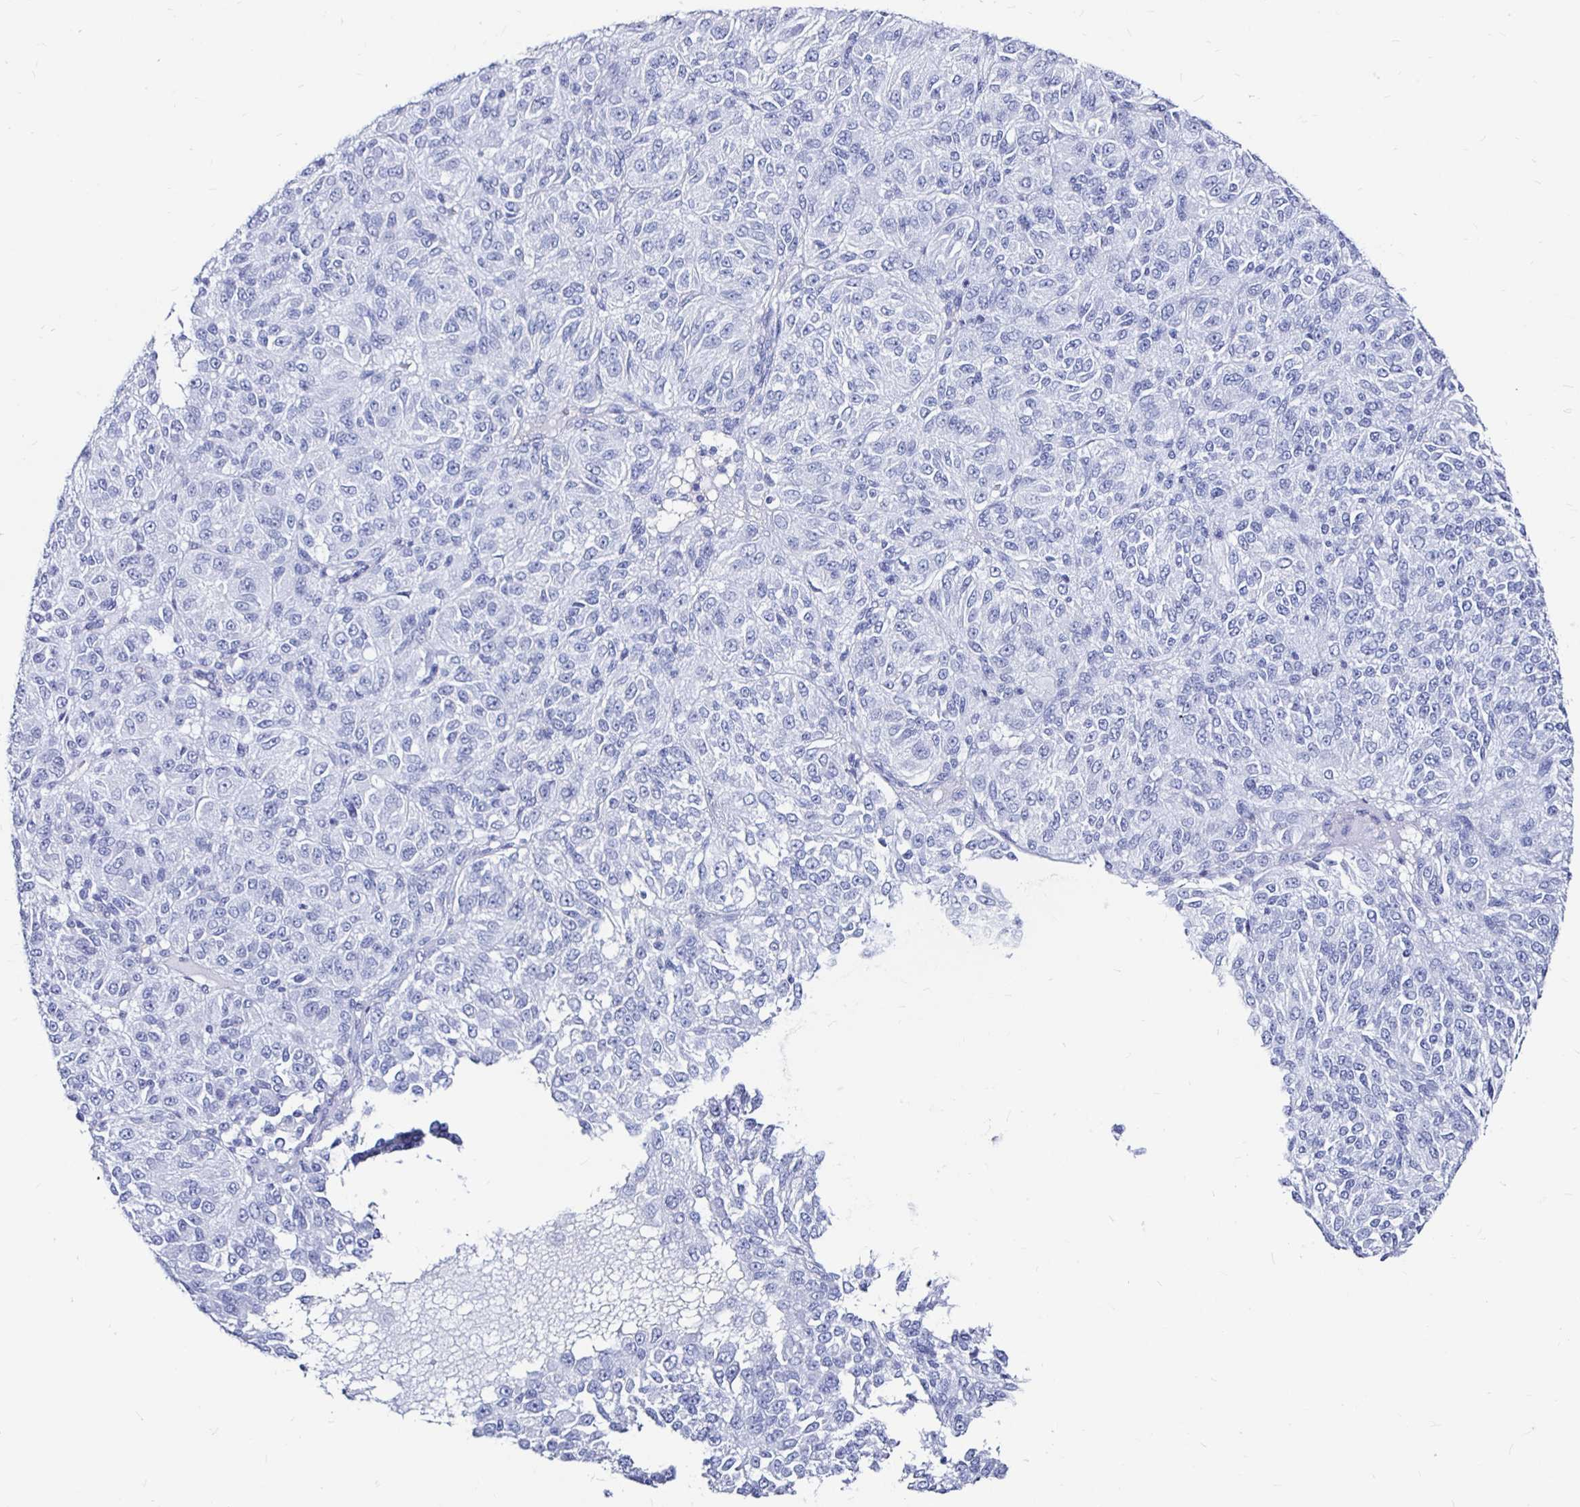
{"staining": {"intensity": "negative", "quantity": "none", "location": "none"}, "tissue": "melanoma", "cell_type": "Tumor cells", "image_type": "cancer", "snomed": [{"axis": "morphology", "description": "Malignant melanoma, Metastatic site"}, {"axis": "topography", "description": "Brain"}], "caption": "Protein analysis of malignant melanoma (metastatic site) exhibits no significant staining in tumor cells. Nuclei are stained in blue.", "gene": "LUZP4", "patient": {"sex": "female", "age": 56}}